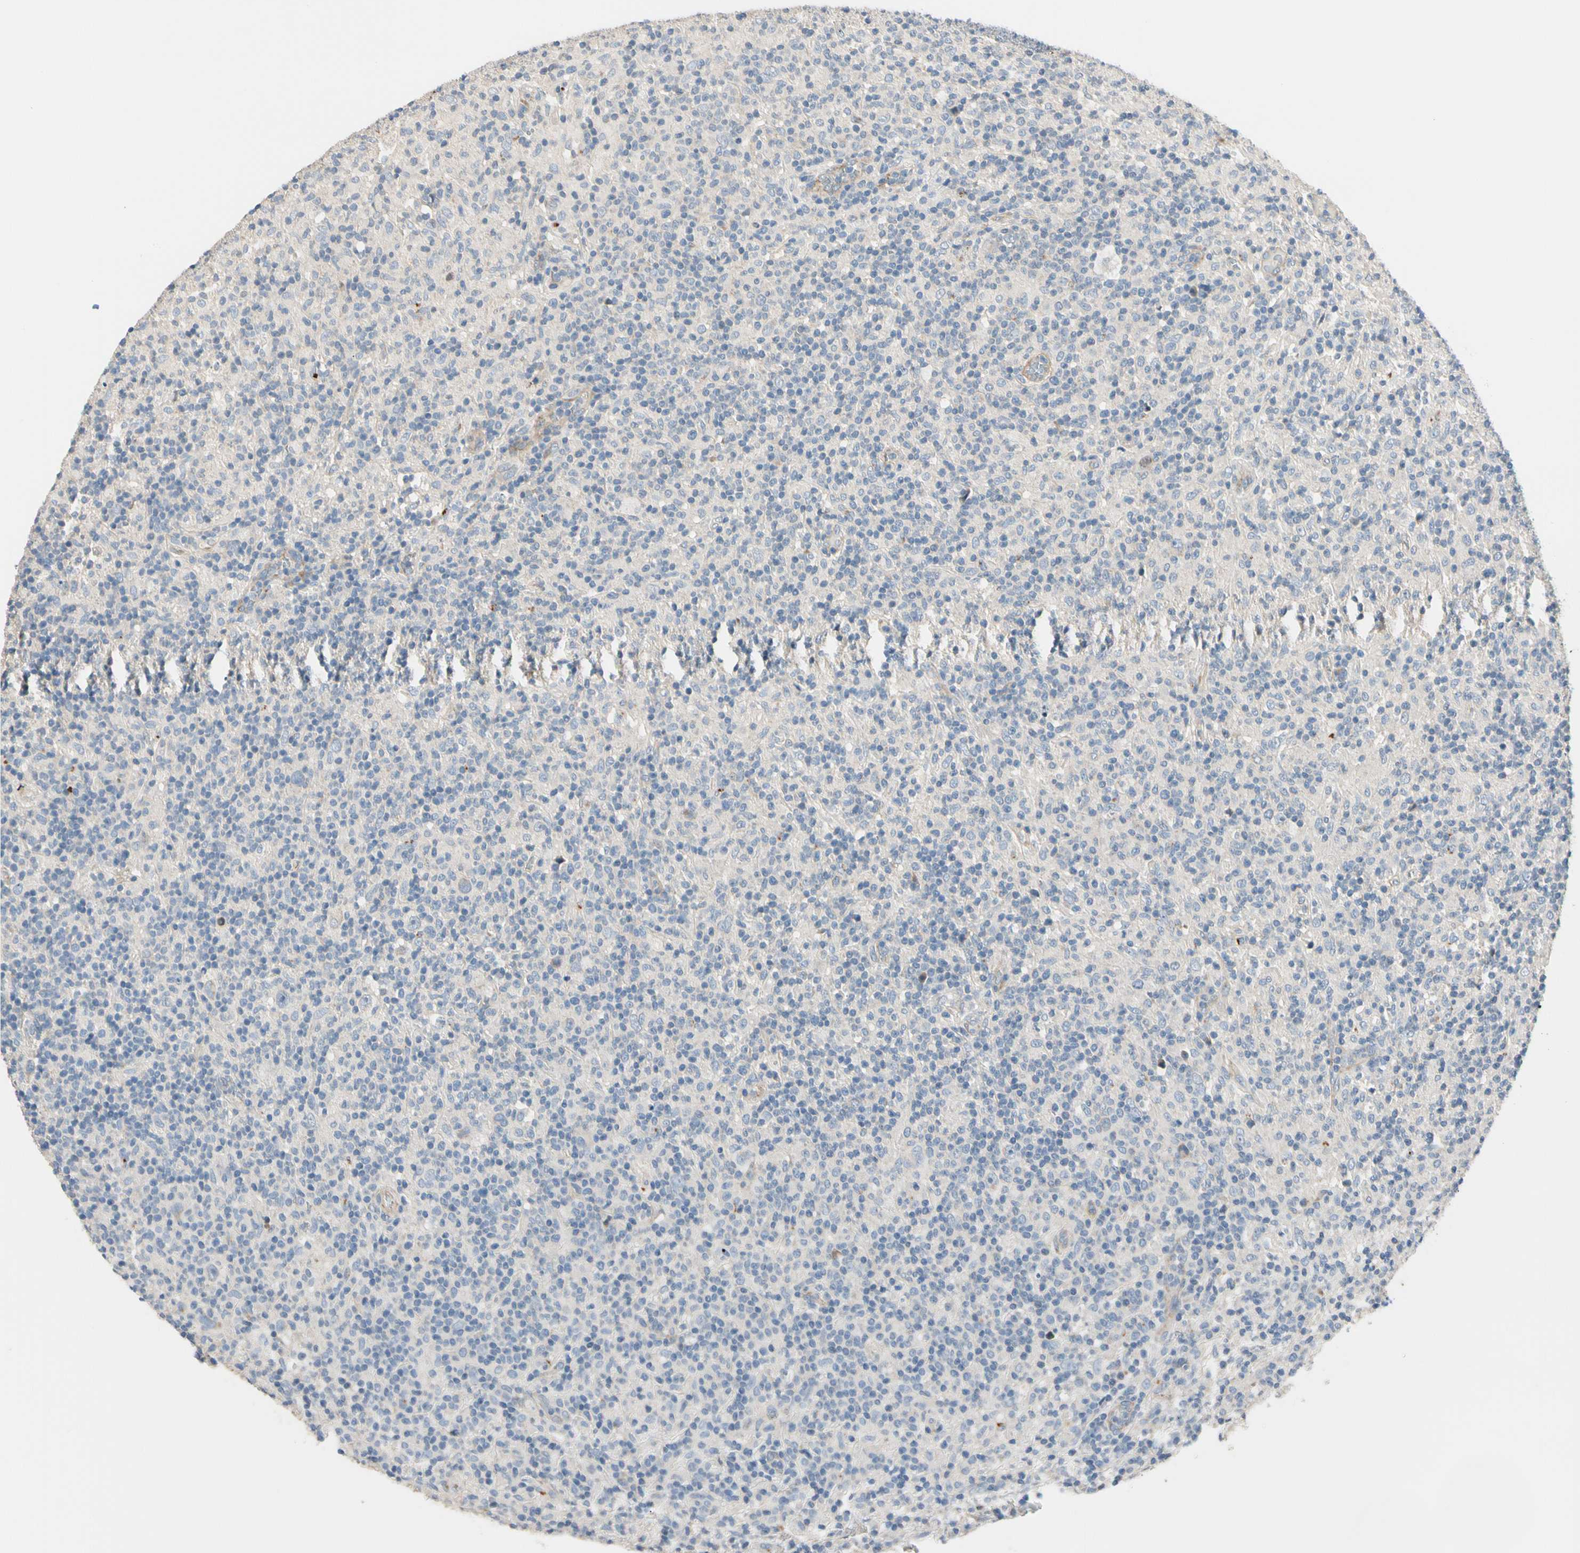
{"staining": {"intensity": "negative", "quantity": "none", "location": "none"}, "tissue": "lymphoma", "cell_type": "Tumor cells", "image_type": "cancer", "snomed": [{"axis": "morphology", "description": "Hodgkin's disease, NOS"}, {"axis": "topography", "description": "Lymph node"}], "caption": "There is no significant expression in tumor cells of Hodgkin's disease. Brightfield microscopy of immunohistochemistry (IHC) stained with DAB (brown) and hematoxylin (blue), captured at high magnification.", "gene": "GPR153", "patient": {"sex": "male", "age": 70}}